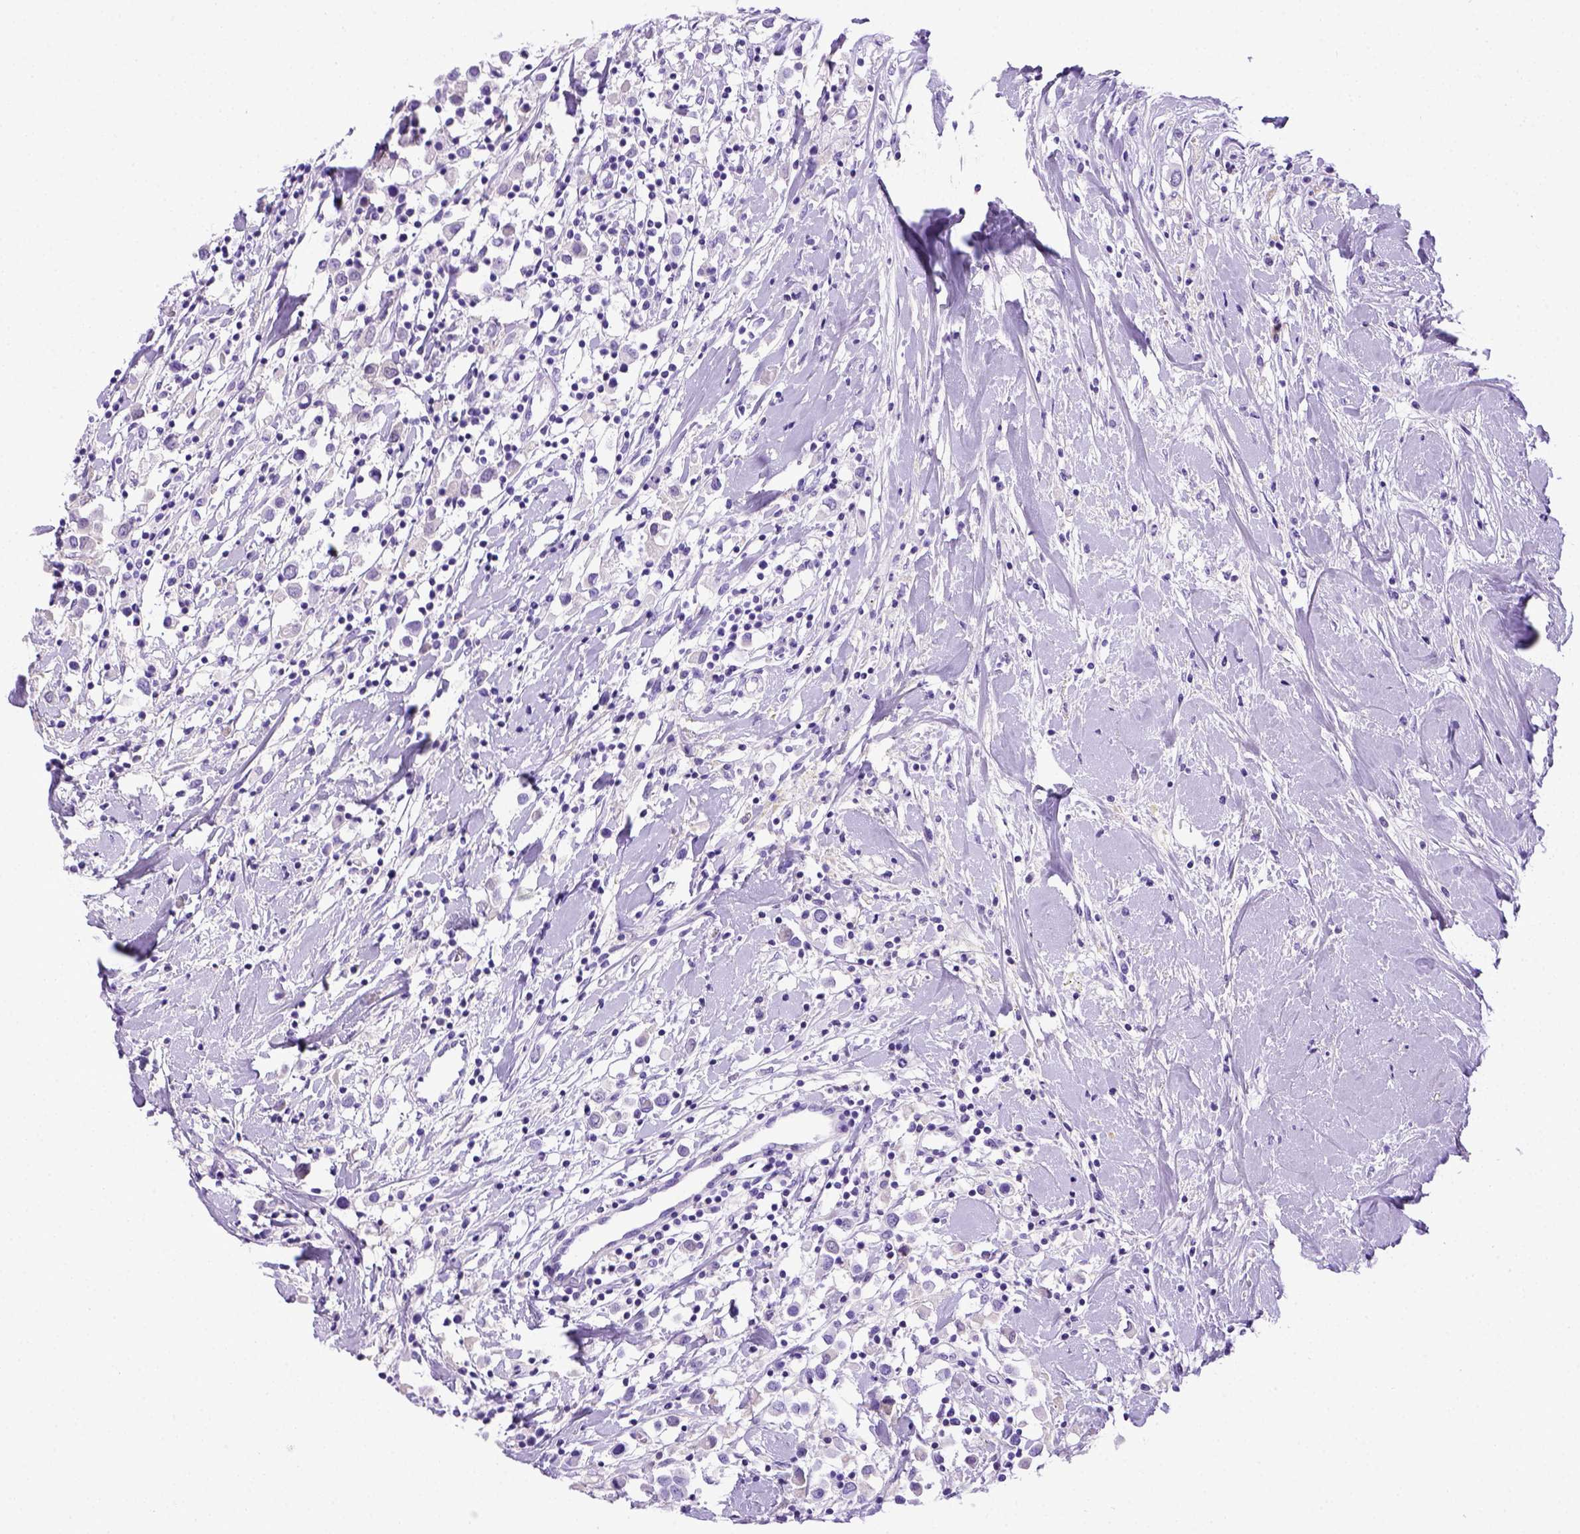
{"staining": {"intensity": "negative", "quantity": "none", "location": "none"}, "tissue": "breast cancer", "cell_type": "Tumor cells", "image_type": "cancer", "snomed": [{"axis": "morphology", "description": "Duct carcinoma"}, {"axis": "topography", "description": "Breast"}], "caption": "This histopathology image is of breast invasive ductal carcinoma stained with IHC to label a protein in brown with the nuclei are counter-stained blue. There is no staining in tumor cells.", "gene": "ITIH4", "patient": {"sex": "female", "age": 61}}